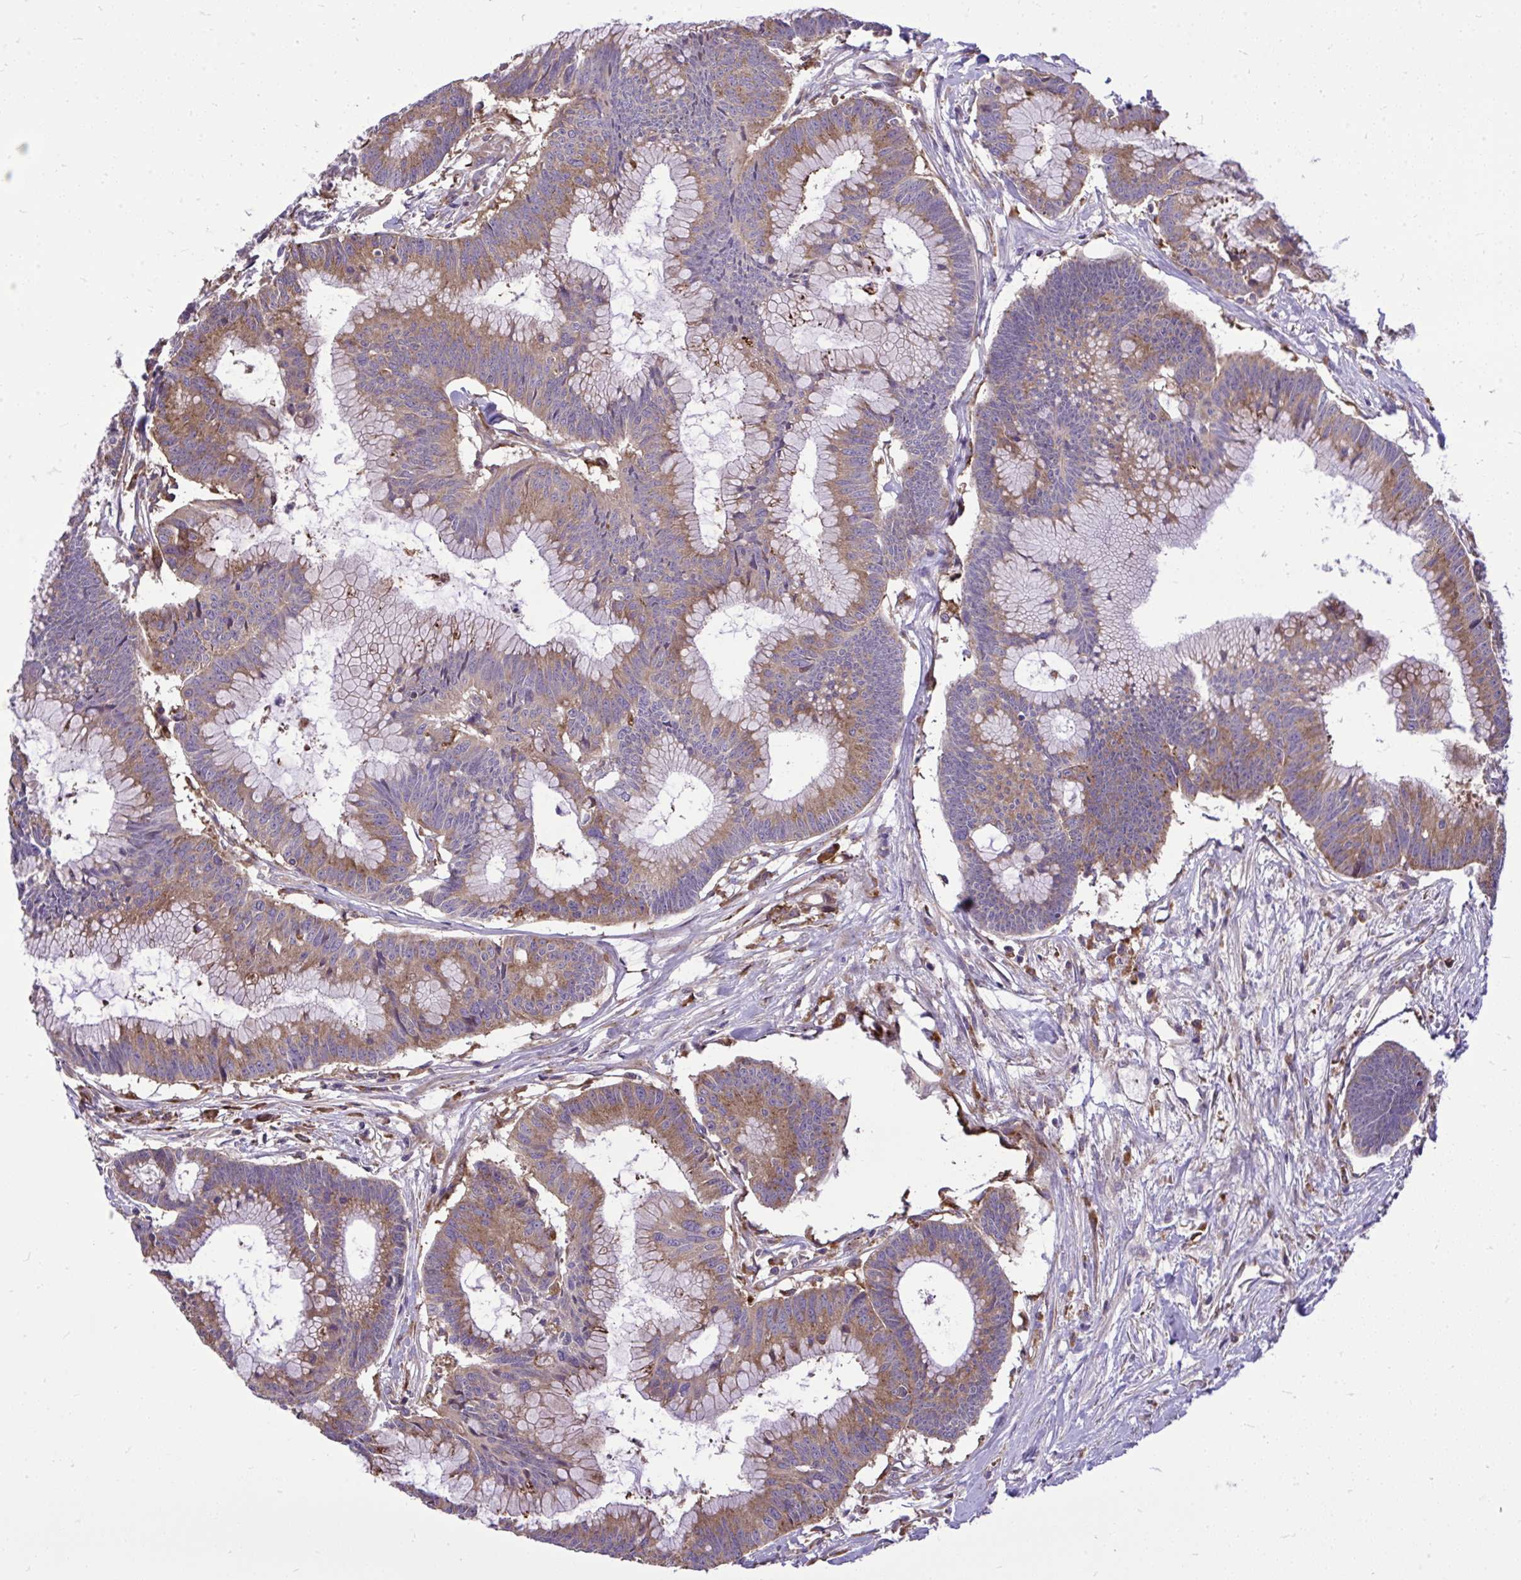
{"staining": {"intensity": "weak", "quantity": ">75%", "location": "cytoplasmic/membranous"}, "tissue": "colorectal cancer", "cell_type": "Tumor cells", "image_type": "cancer", "snomed": [{"axis": "morphology", "description": "Adenocarcinoma, NOS"}, {"axis": "topography", "description": "Colon"}], "caption": "The immunohistochemical stain labels weak cytoplasmic/membranous expression in tumor cells of colorectal cancer tissue.", "gene": "PAIP2", "patient": {"sex": "female", "age": 78}}